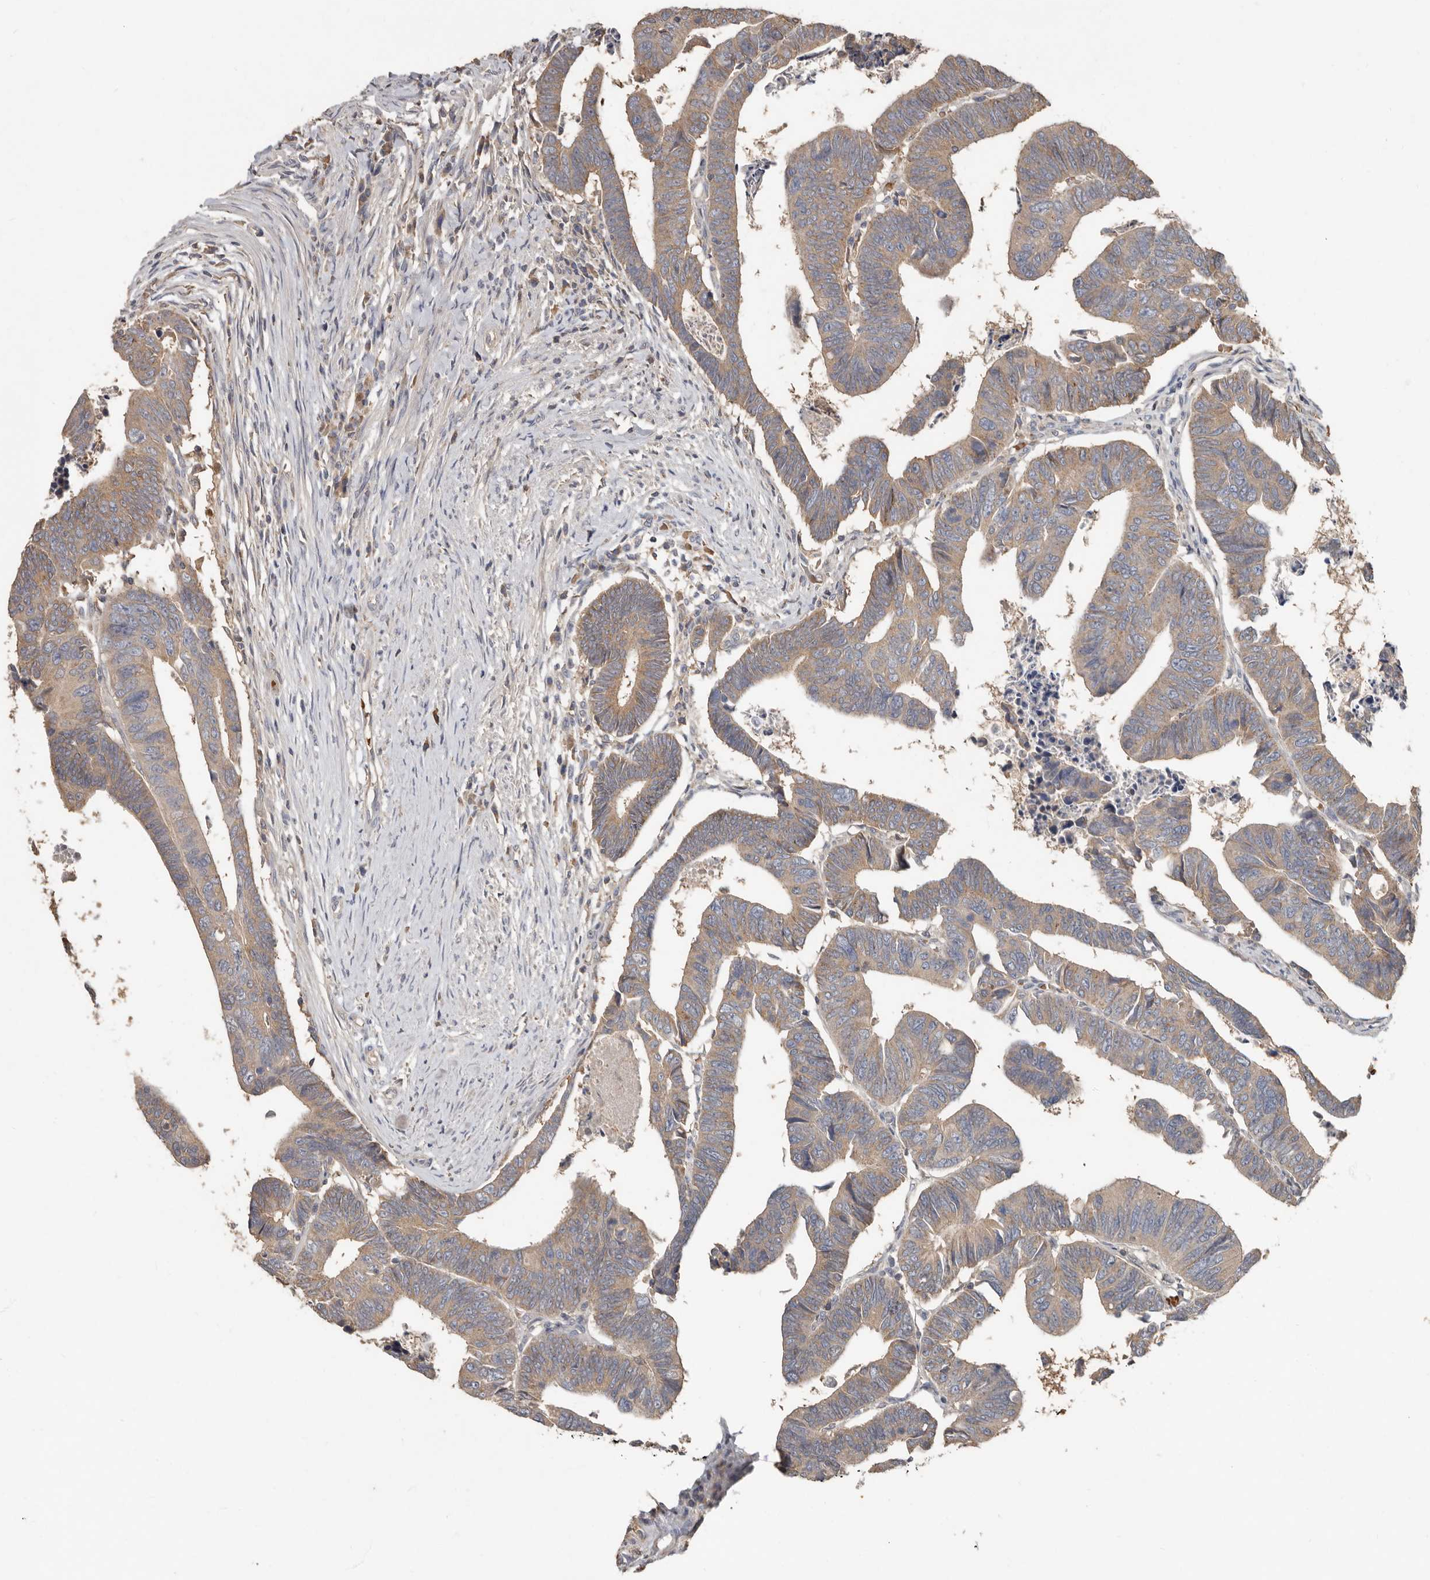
{"staining": {"intensity": "moderate", "quantity": ">75%", "location": "cytoplasmic/membranous"}, "tissue": "colorectal cancer", "cell_type": "Tumor cells", "image_type": "cancer", "snomed": [{"axis": "morphology", "description": "Adenocarcinoma, NOS"}, {"axis": "topography", "description": "Rectum"}], "caption": "Immunohistochemical staining of adenocarcinoma (colorectal) displays moderate cytoplasmic/membranous protein staining in about >75% of tumor cells.", "gene": "KIF26B", "patient": {"sex": "female", "age": 65}}